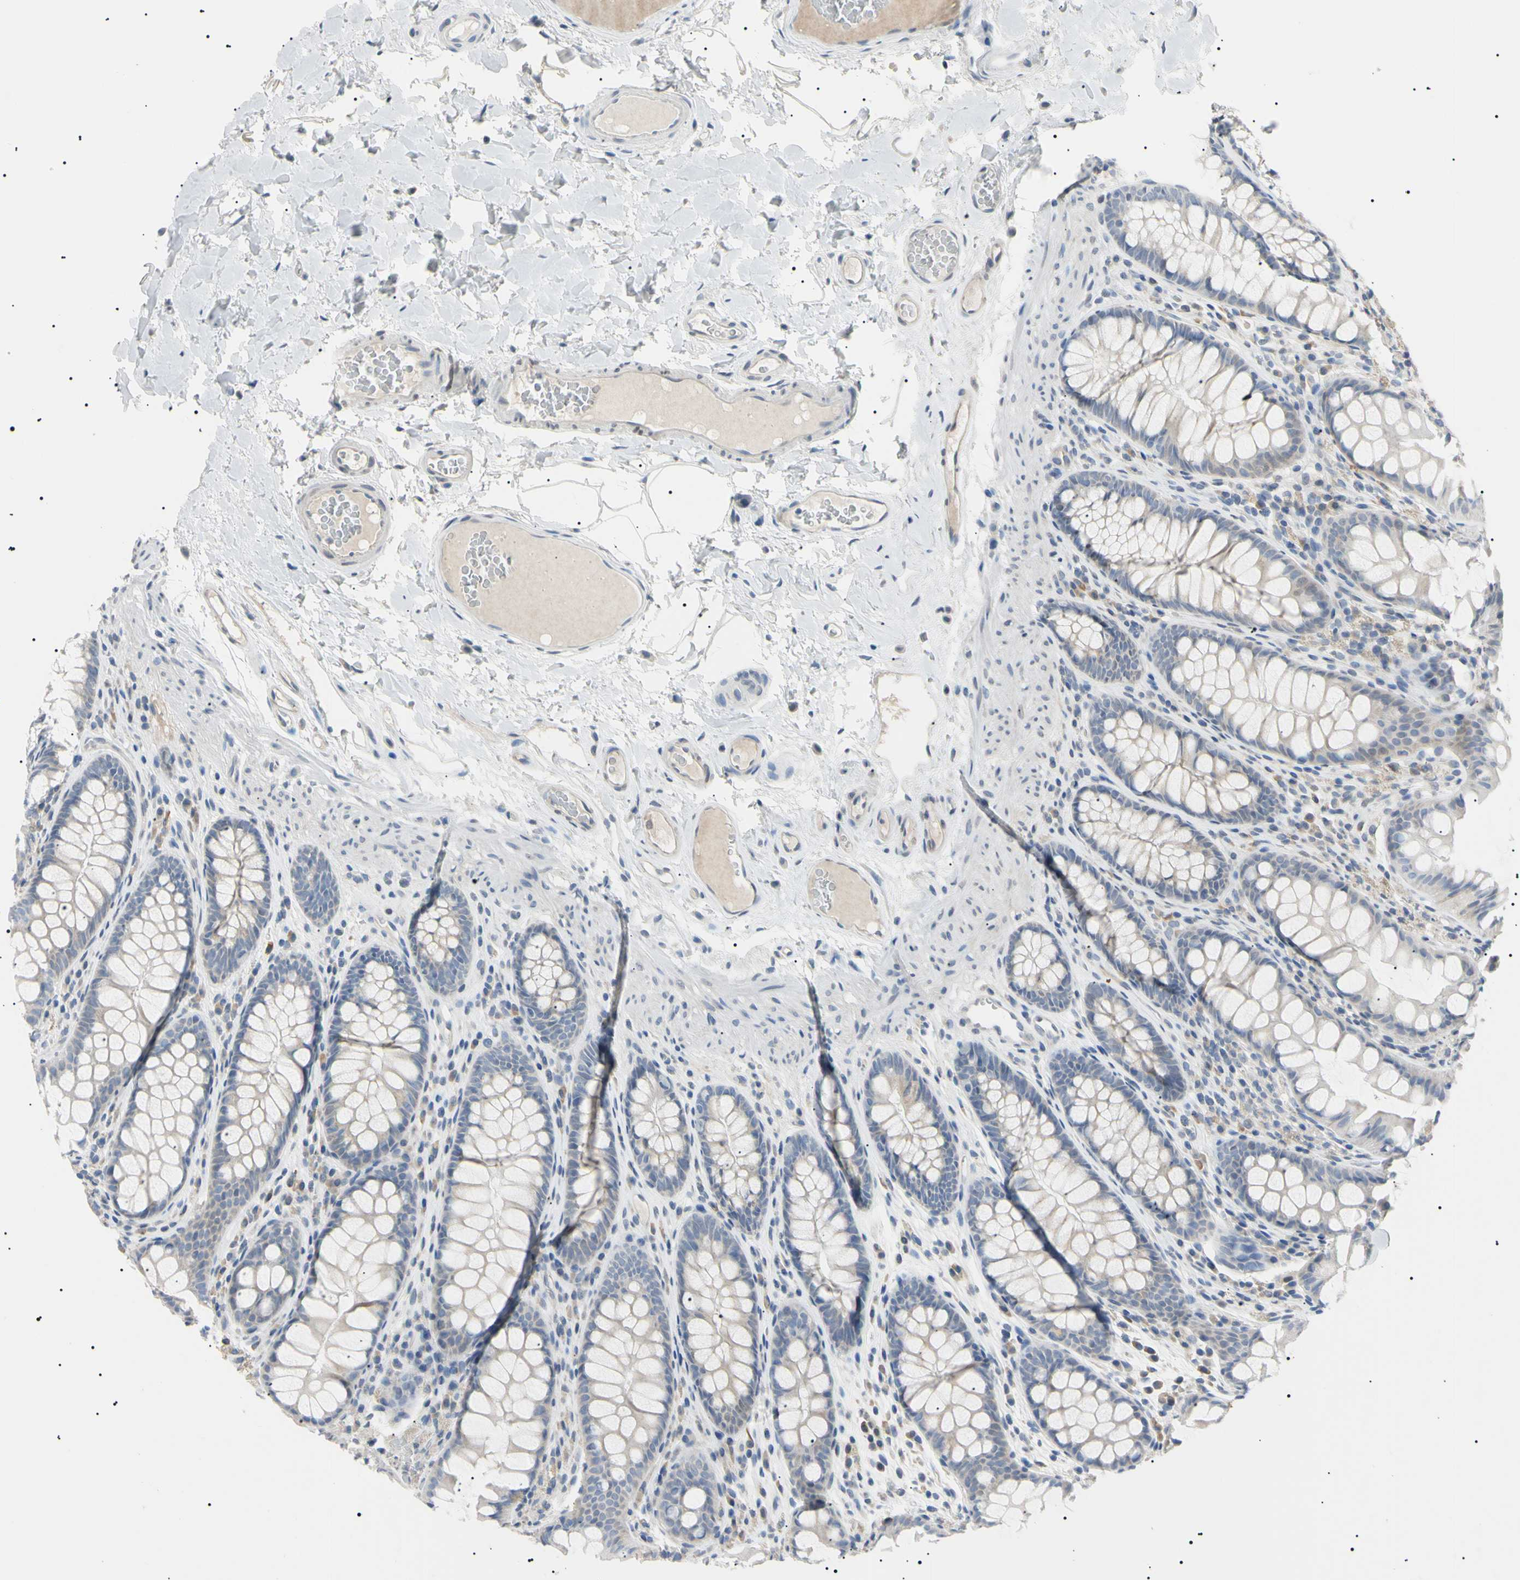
{"staining": {"intensity": "weak", "quantity": "<25%", "location": "cytoplasmic/membranous"}, "tissue": "colon", "cell_type": "Endothelial cells", "image_type": "normal", "snomed": [{"axis": "morphology", "description": "Normal tissue, NOS"}, {"axis": "topography", "description": "Colon"}], "caption": "Immunohistochemistry (IHC) of normal human colon displays no staining in endothelial cells. Nuclei are stained in blue.", "gene": "CGB3", "patient": {"sex": "female", "age": 55}}